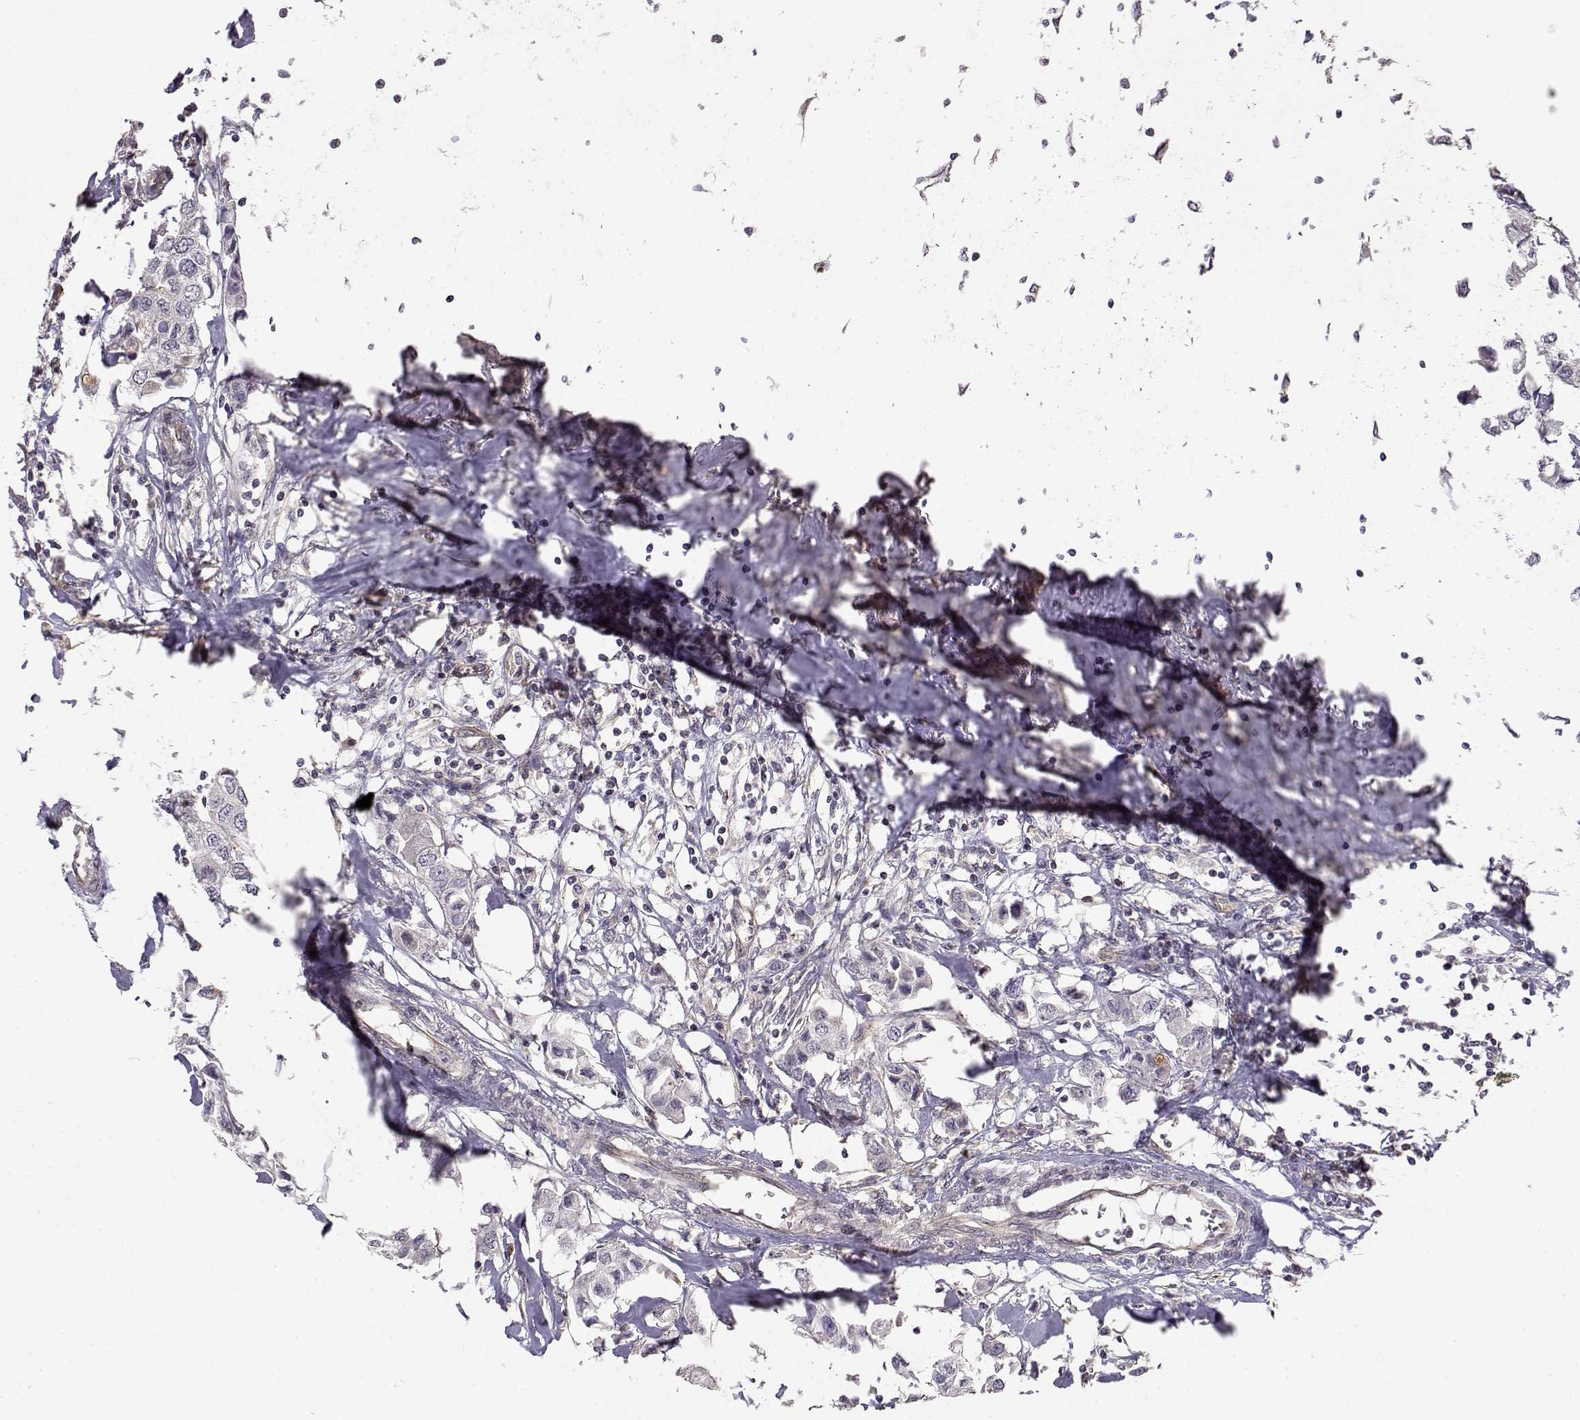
{"staining": {"intensity": "negative", "quantity": "none", "location": "none"}, "tissue": "breast cancer", "cell_type": "Tumor cells", "image_type": "cancer", "snomed": [{"axis": "morphology", "description": "Duct carcinoma"}, {"axis": "topography", "description": "Breast"}], "caption": "An immunohistochemistry micrograph of breast cancer is shown. There is no staining in tumor cells of breast cancer.", "gene": "IFITM1", "patient": {"sex": "female", "age": 80}}